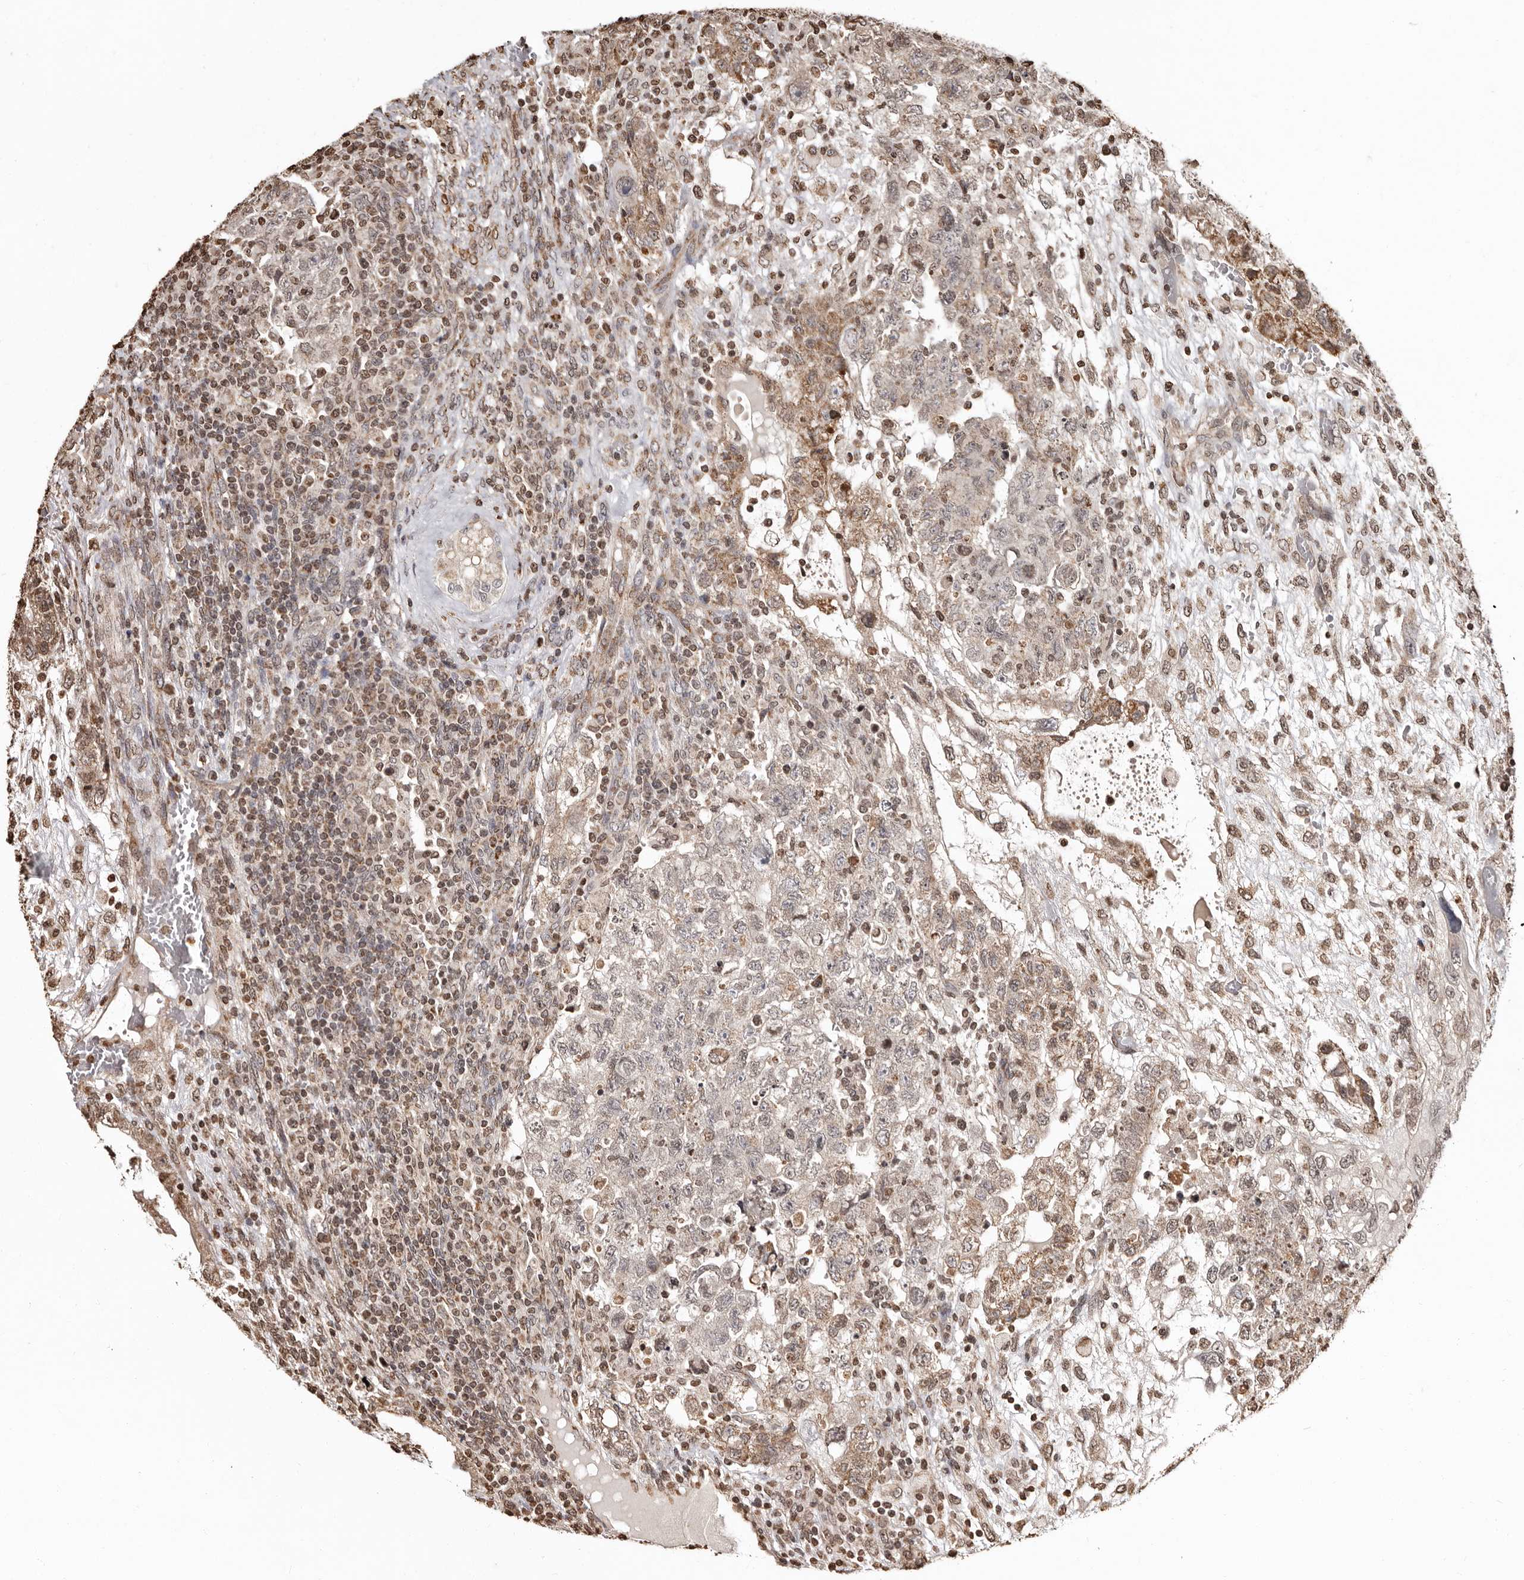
{"staining": {"intensity": "weak", "quantity": "25%-75%", "location": "cytoplasmic/membranous,nuclear"}, "tissue": "testis cancer", "cell_type": "Tumor cells", "image_type": "cancer", "snomed": [{"axis": "morphology", "description": "Carcinoma, Embryonal, NOS"}, {"axis": "topography", "description": "Testis"}], "caption": "A low amount of weak cytoplasmic/membranous and nuclear staining is seen in approximately 25%-75% of tumor cells in testis embryonal carcinoma tissue. The staining was performed using DAB to visualize the protein expression in brown, while the nuclei were stained in blue with hematoxylin (Magnification: 20x).", "gene": "CCDC190", "patient": {"sex": "male", "age": 36}}